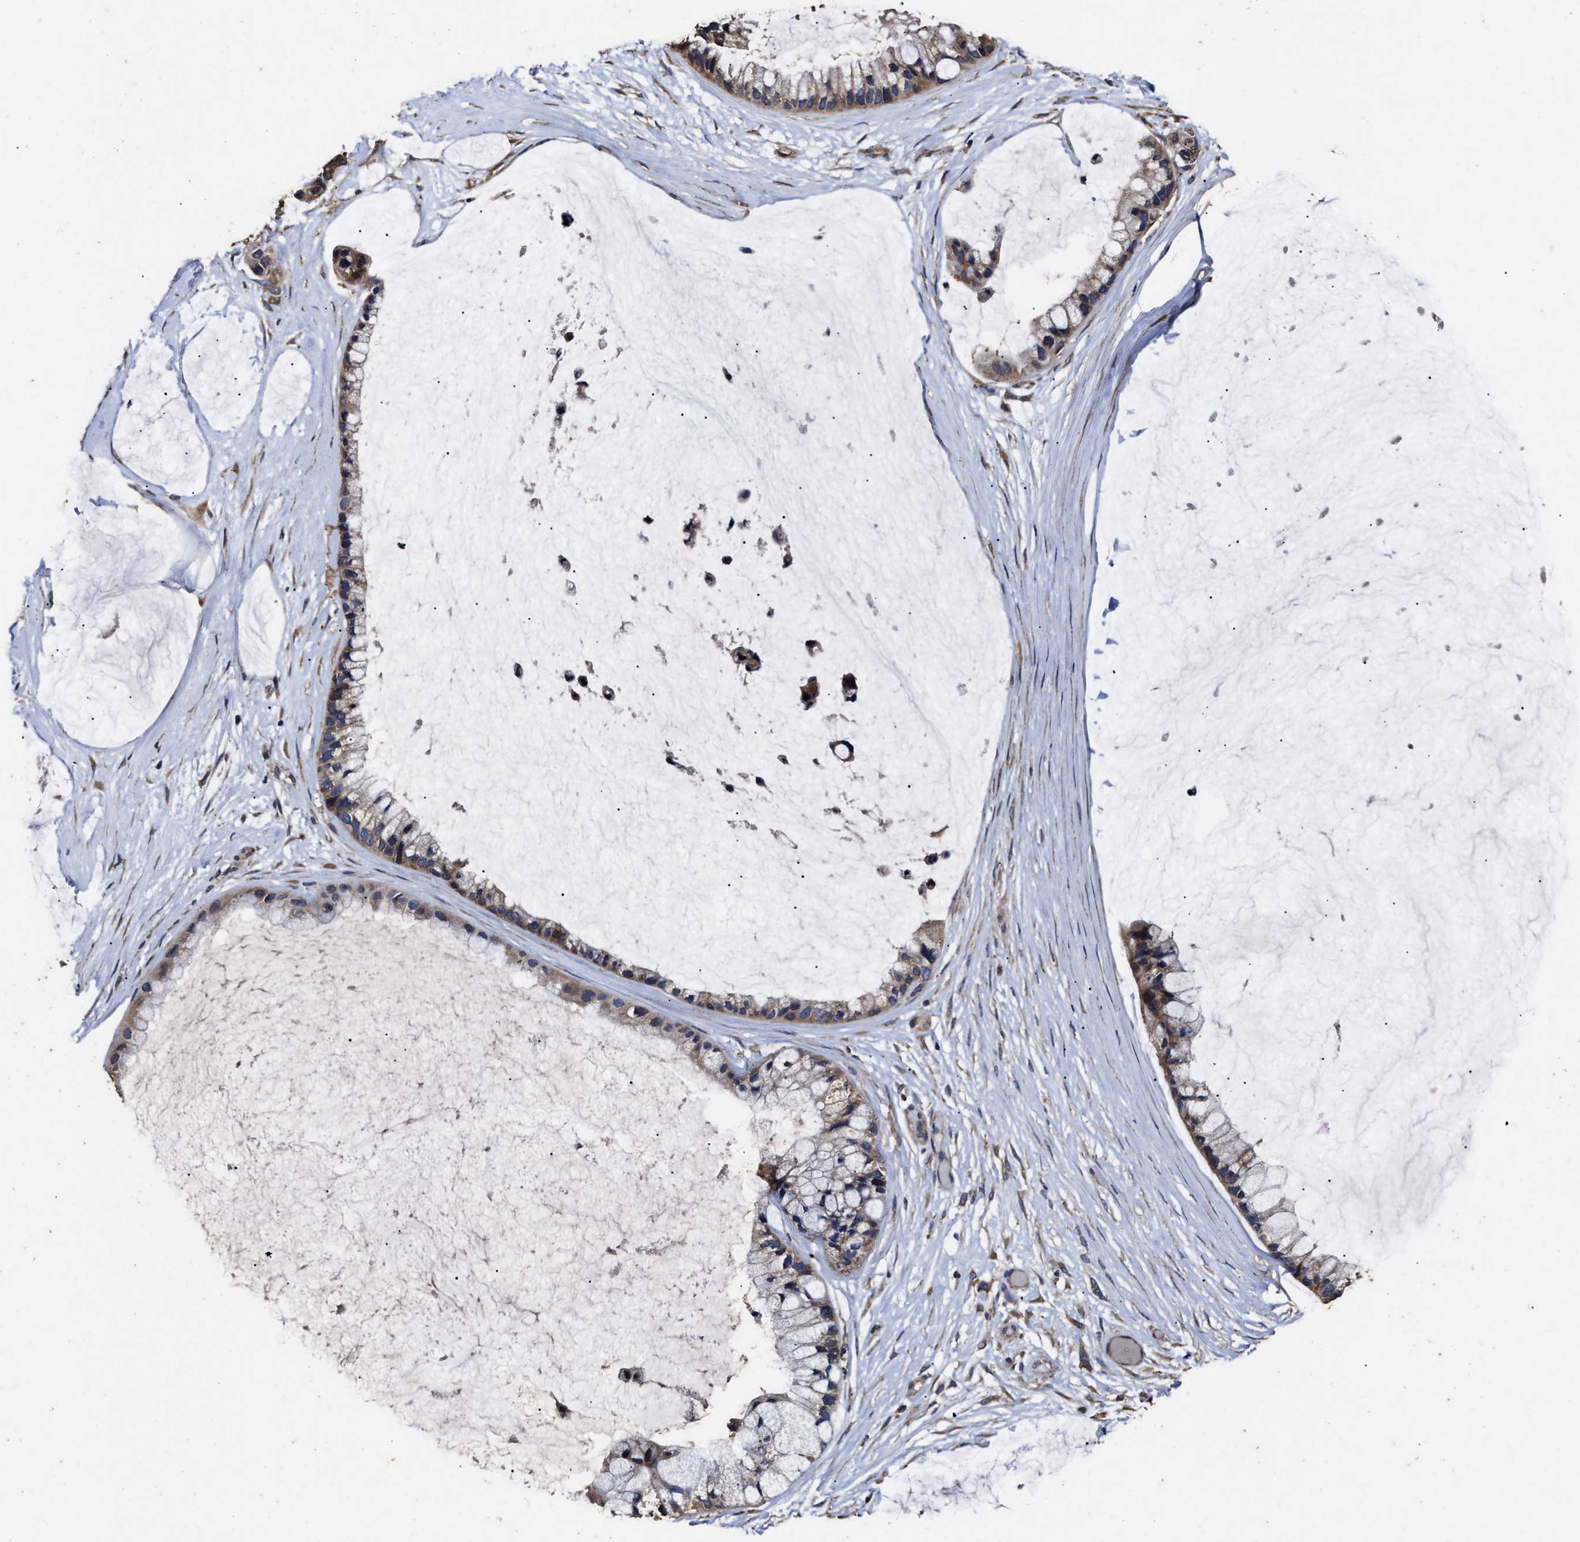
{"staining": {"intensity": "moderate", "quantity": ">75%", "location": "cytoplasmic/membranous"}, "tissue": "ovarian cancer", "cell_type": "Tumor cells", "image_type": "cancer", "snomed": [{"axis": "morphology", "description": "Cystadenocarcinoma, mucinous, NOS"}, {"axis": "topography", "description": "Ovary"}], "caption": "About >75% of tumor cells in ovarian cancer reveal moderate cytoplasmic/membranous protein expression as visualized by brown immunohistochemical staining.", "gene": "PPM1K", "patient": {"sex": "female", "age": 39}}